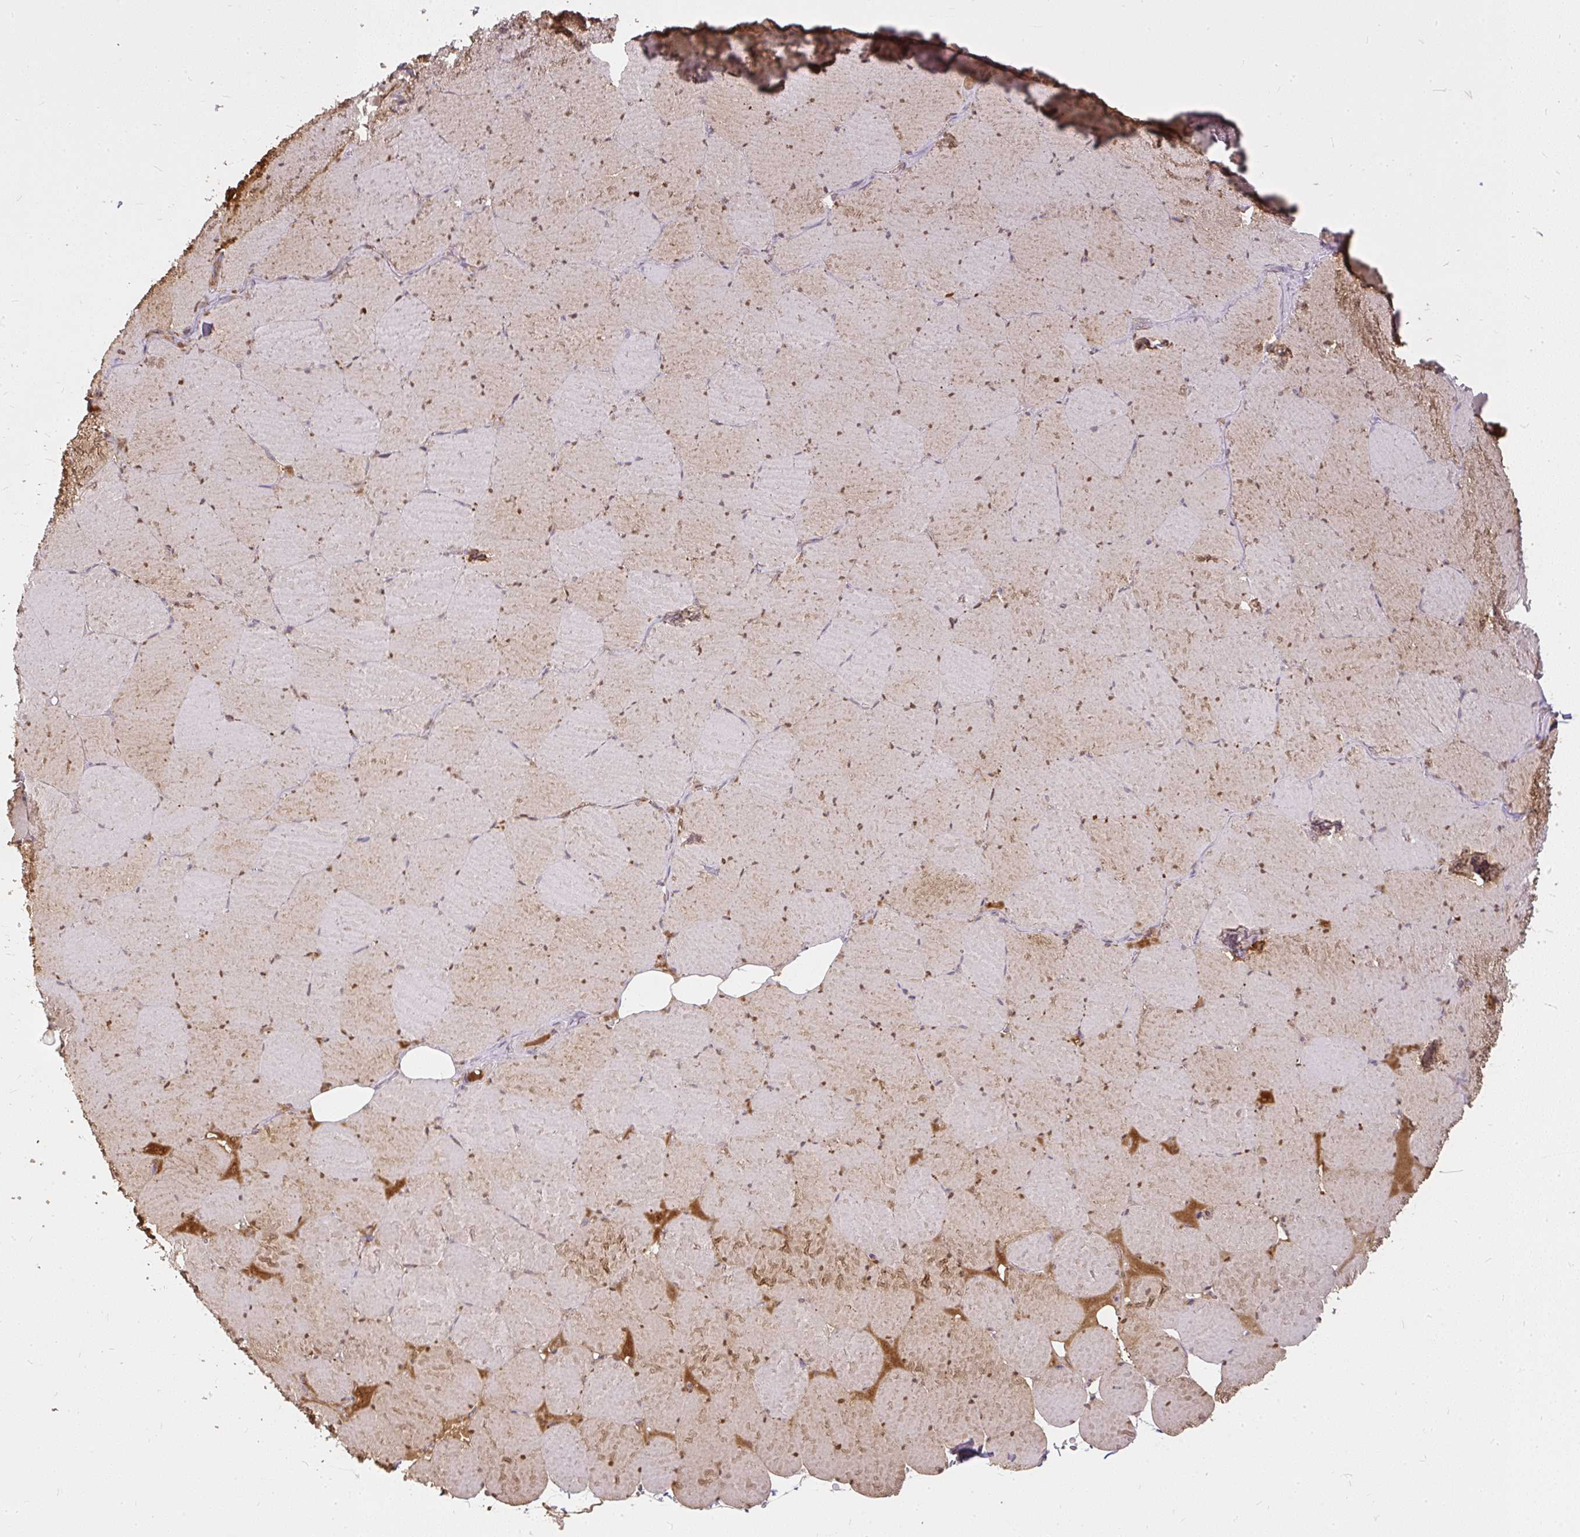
{"staining": {"intensity": "moderate", "quantity": "25%-75%", "location": "cytoplasmic/membranous"}, "tissue": "skeletal muscle", "cell_type": "Myocytes", "image_type": "normal", "snomed": [{"axis": "morphology", "description": "Normal tissue, NOS"}, {"axis": "topography", "description": "Skeletal muscle"}, {"axis": "topography", "description": "Head-Neck"}], "caption": "This photomicrograph exhibits immunohistochemistry (IHC) staining of benign skeletal muscle, with medium moderate cytoplasmic/membranous positivity in about 25%-75% of myocytes.", "gene": "AP5S1", "patient": {"sex": "male", "age": 66}}